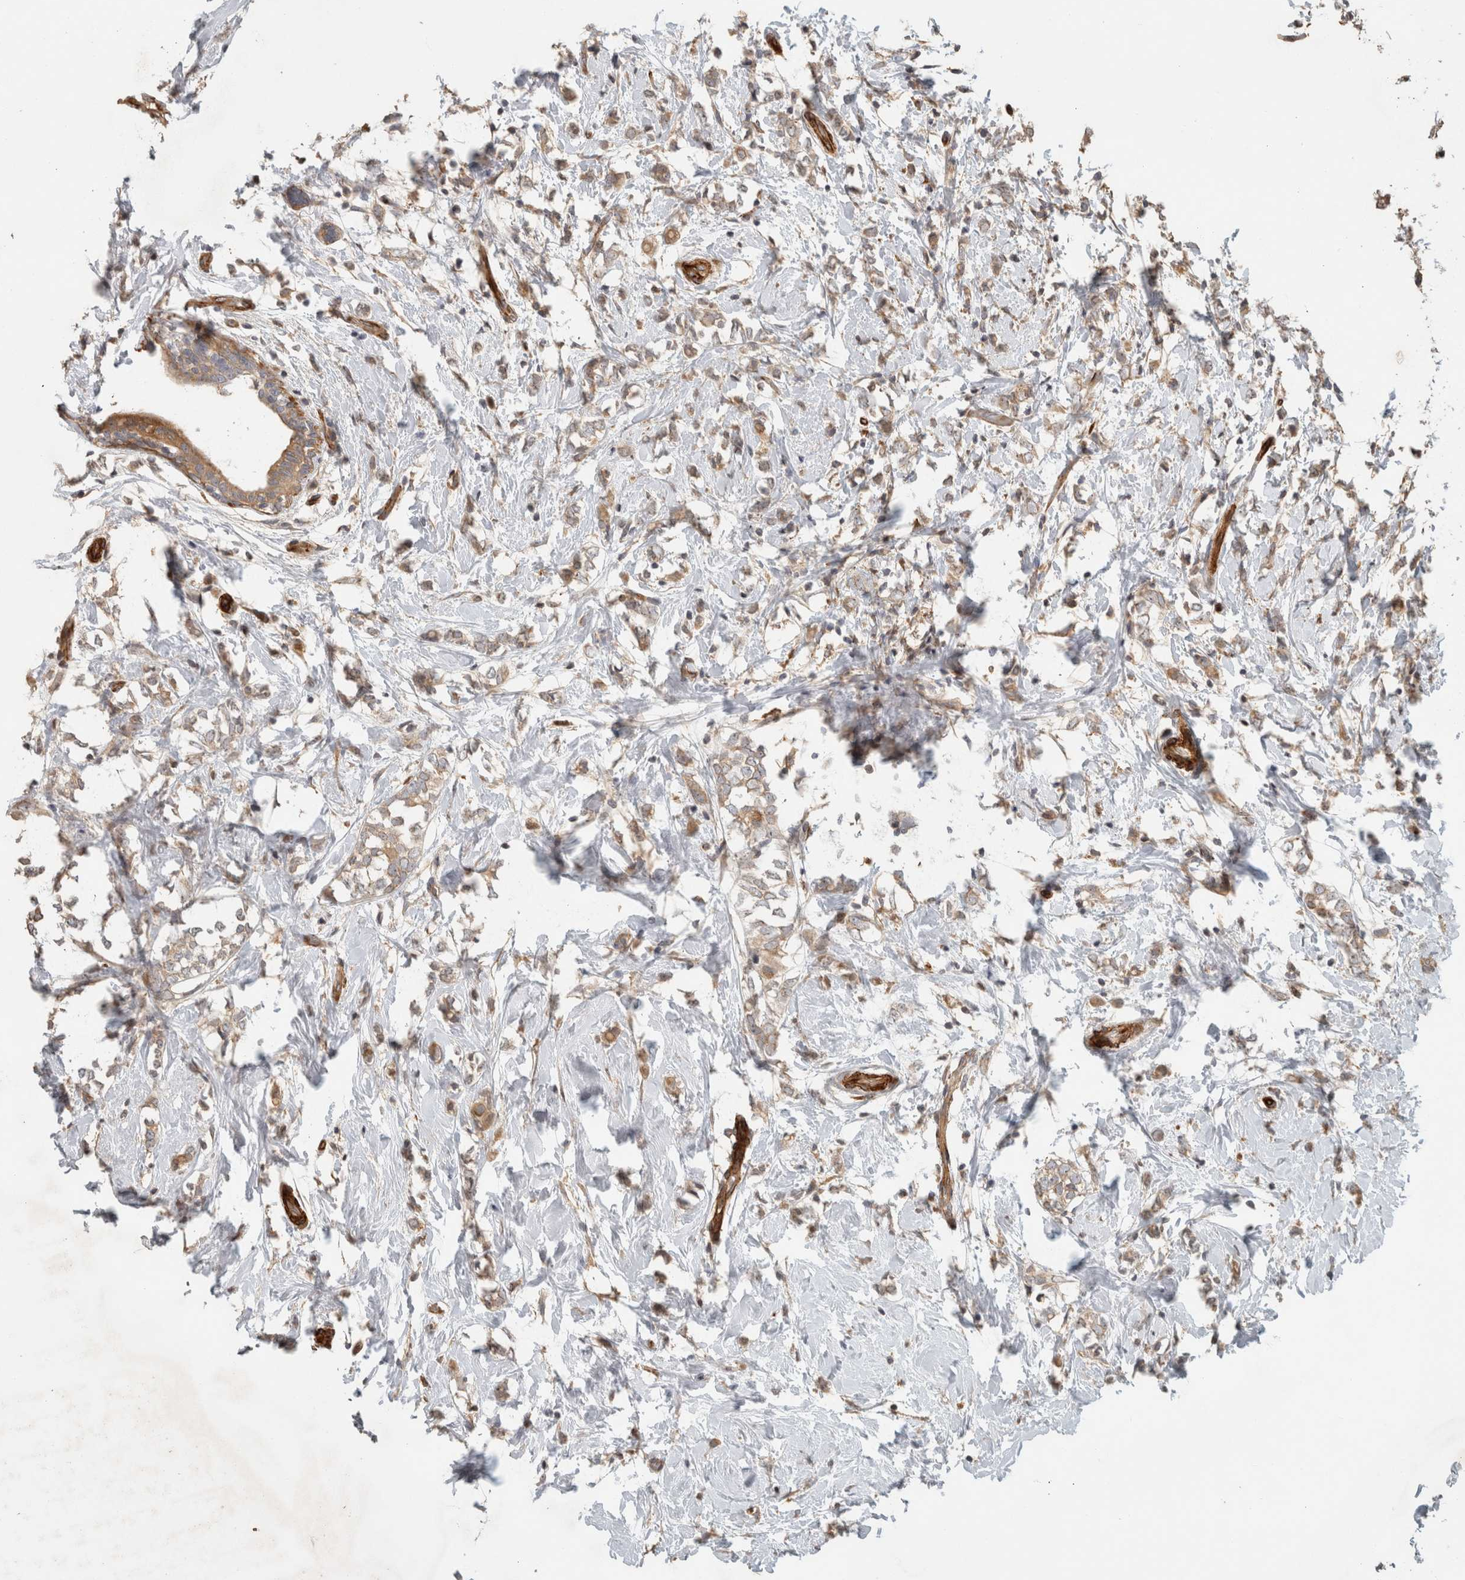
{"staining": {"intensity": "weak", "quantity": ">75%", "location": "cytoplasmic/membranous"}, "tissue": "breast cancer", "cell_type": "Tumor cells", "image_type": "cancer", "snomed": [{"axis": "morphology", "description": "Normal tissue, NOS"}, {"axis": "morphology", "description": "Lobular carcinoma"}, {"axis": "topography", "description": "Breast"}], "caption": "This image exhibits immunohistochemistry (IHC) staining of human lobular carcinoma (breast), with low weak cytoplasmic/membranous expression in about >75% of tumor cells.", "gene": "SIPA1L2", "patient": {"sex": "female", "age": 47}}